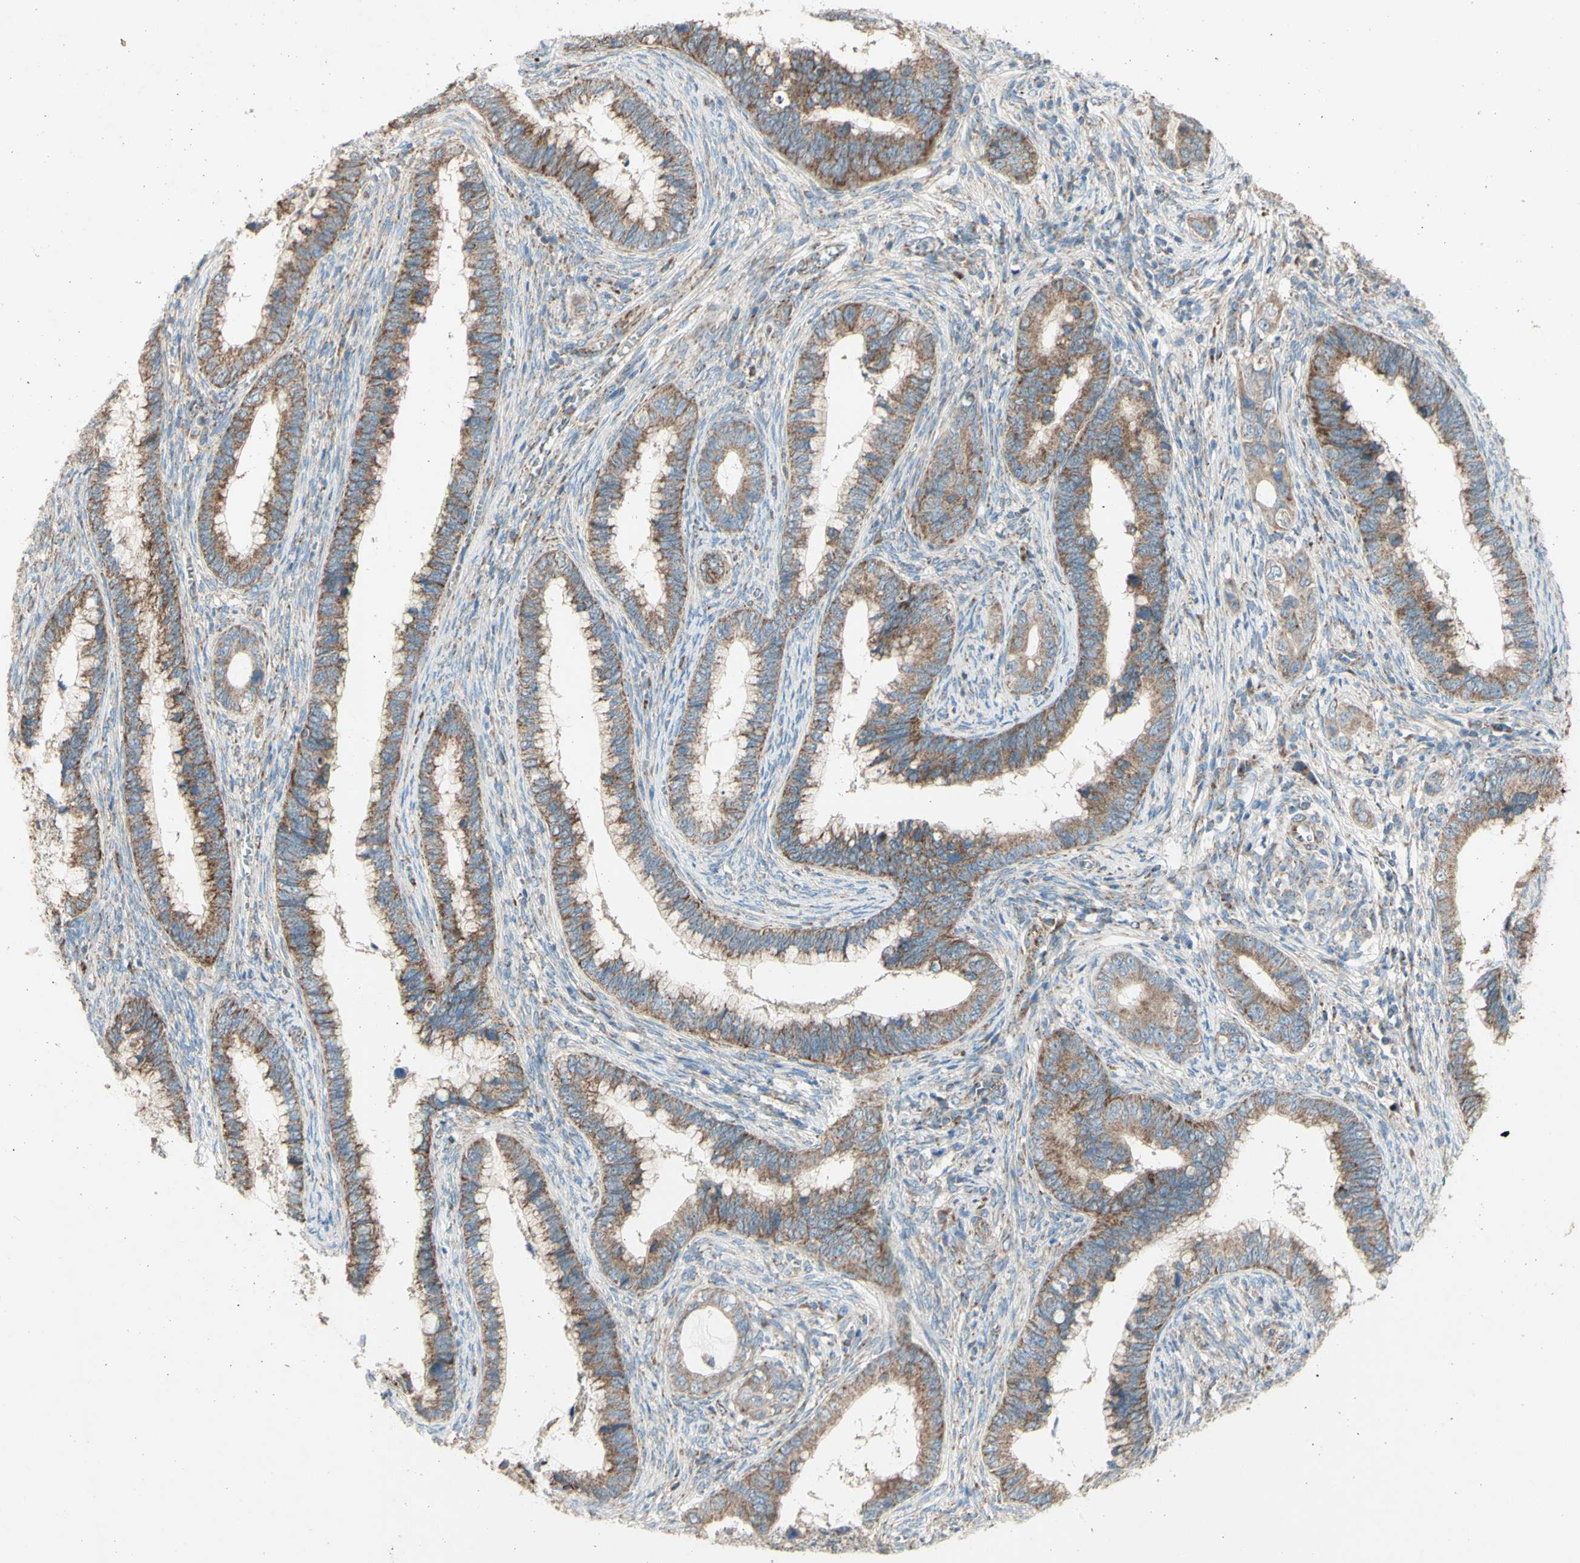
{"staining": {"intensity": "moderate", "quantity": ">75%", "location": "cytoplasmic/membranous"}, "tissue": "cervical cancer", "cell_type": "Tumor cells", "image_type": "cancer", "snomed": [{"axis": "morphology", "description": "Adenocarcinoma, NOS"}, {"axis": "topography", "description": "Cervix"}], "caption": "Immunohistochemical staining of human adenocarcinoma (cervical) shows moderate cytoplasmic/membranous protein expression in about >75% of tumor cells.", "gene": "RHOT1", "patient": {"sex": "female", "age": 44}}